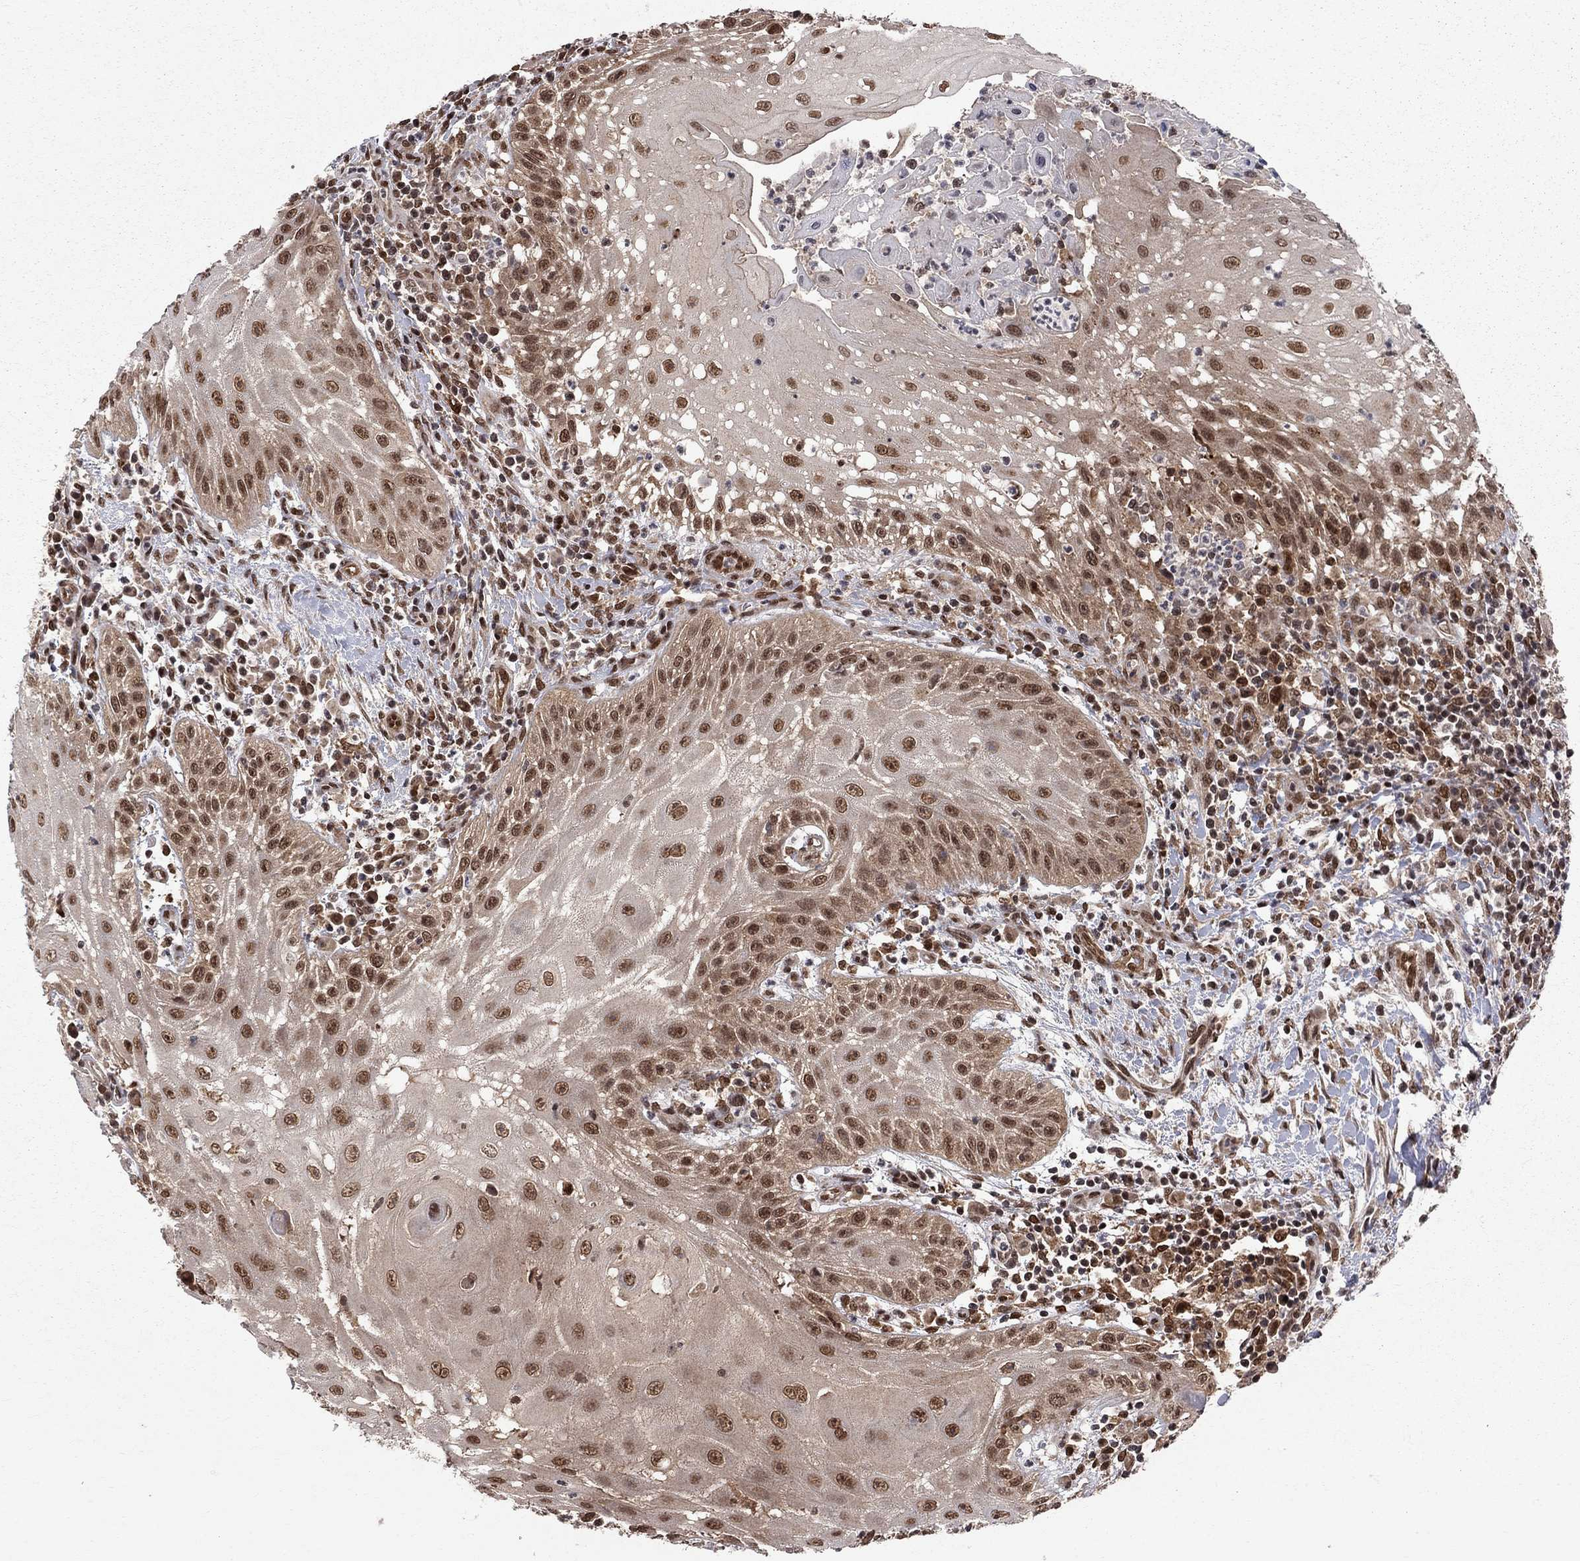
{"staining": {"intensity": "strong", "quantity": ">75%", "location": "nuclear"}, "tissue": "head and neck cancer", "cell_type": "Tumor cells", "image_type": "cancer", "snomed": [{"axis": "morphology", "description": "Squamous cell carcinoma, NOS"}, {"axis": "topography", "description": "Oral tissue"}, {"axis": "topography", "description": "Head-Neck"}], "caption": "Strong nuclear protein staining is appreciated in approximately >75% of tumor cells in squamous cell carcinoma (head and neck).", "gene": "SAP30L", "patient": {"sex": "male", "age": 58}}